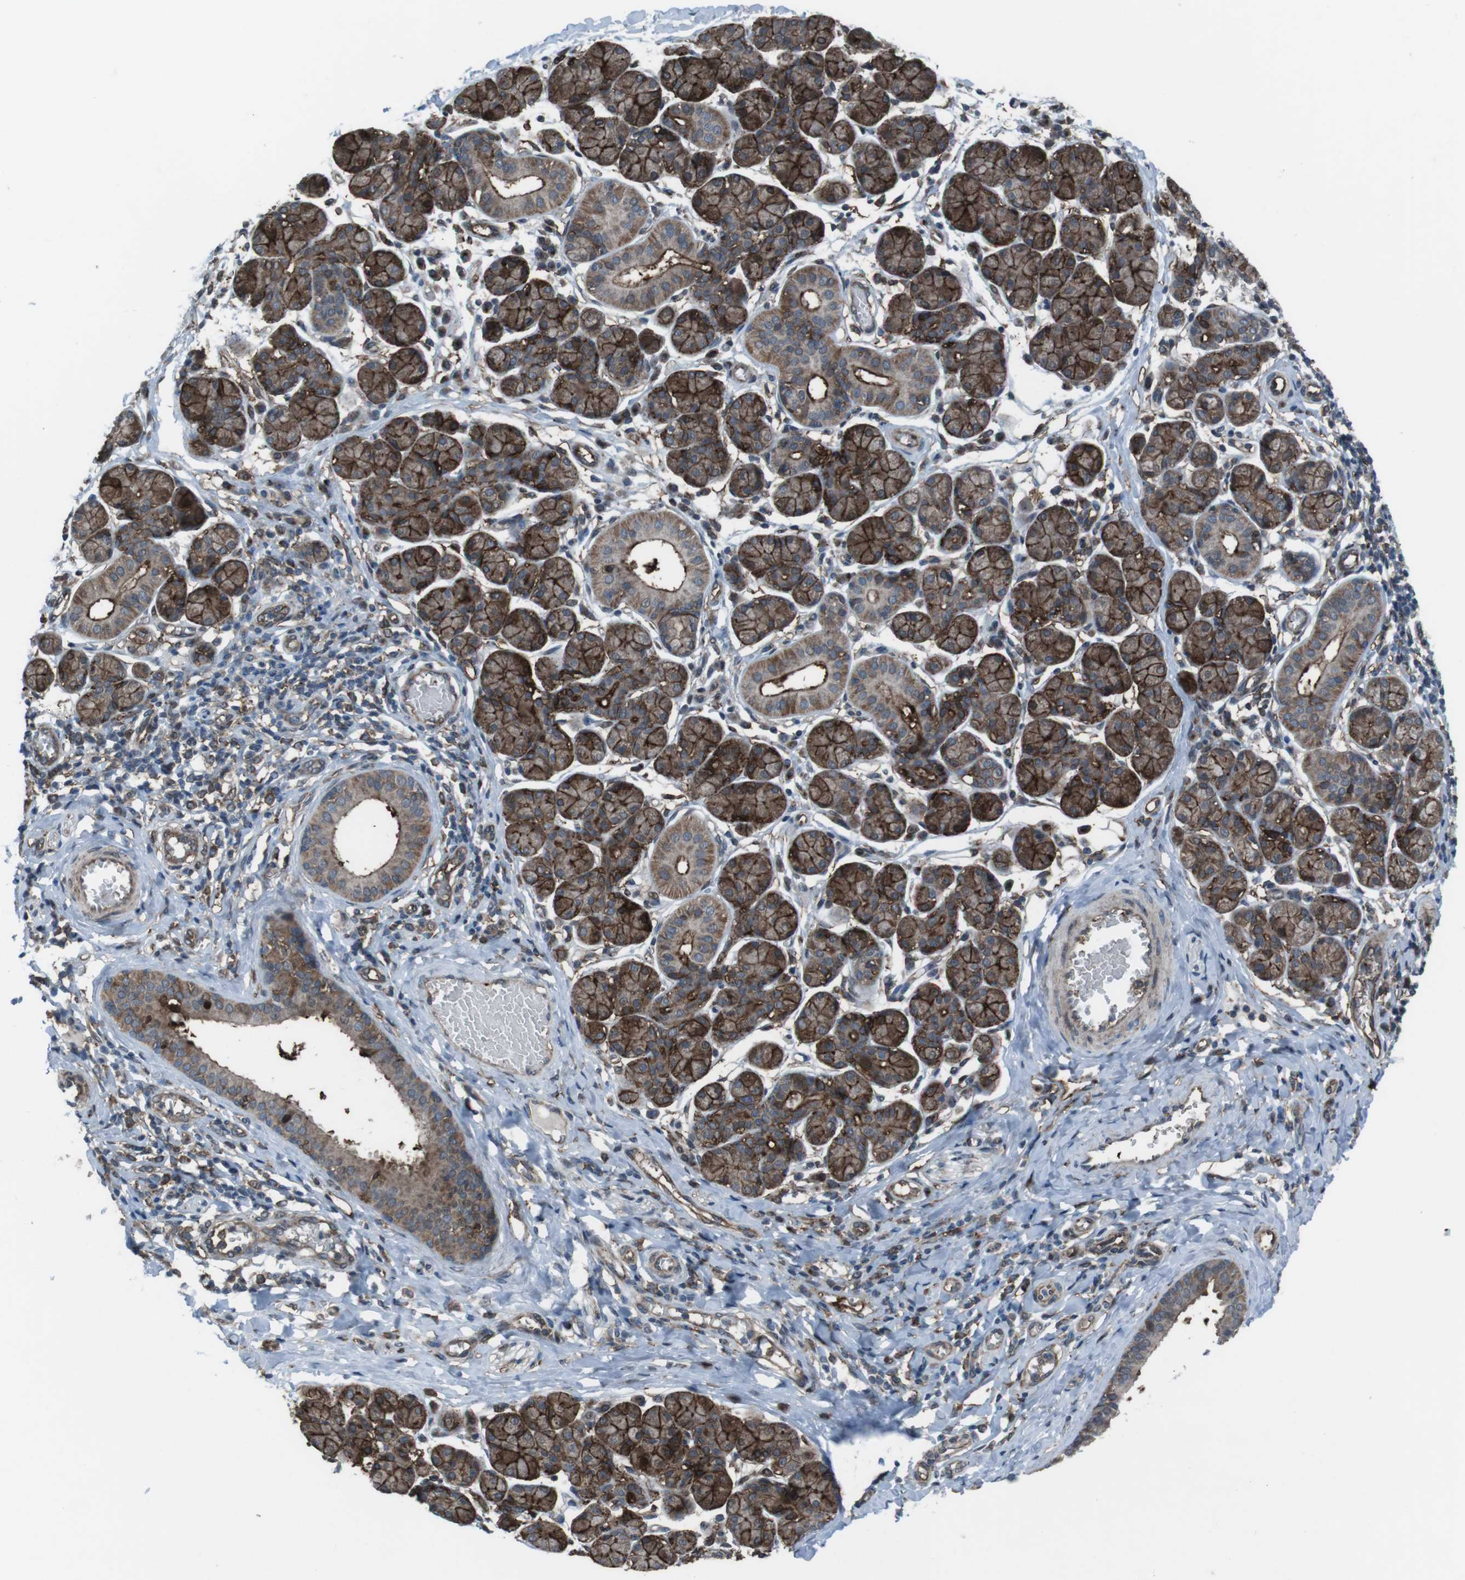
{"staining": {"intensity": "strong", "quantity": ">75%", "location": "cytoplasmic/membranous"}, "tissue": "salivary gland", "cell_type": "Glandular cells", "image_type": "normal", "snomed": [{"axis": "morphology", "description": "Normal tissue, NOS"}, {"axis": "morphology", "description": "Inflammation, NOS"}, {"axis": "topography", "description": "Lymph node"}, {"axis": "topography", "description": "Salivary gland"}], "caption": "Human salivary gland stained with a brown dye shows strong cytoplasmic/membranous positive positivity in approximately >75% of glandular cells.", "gene": "GDF10", "patient": {"sex": "male", "age": 3}}